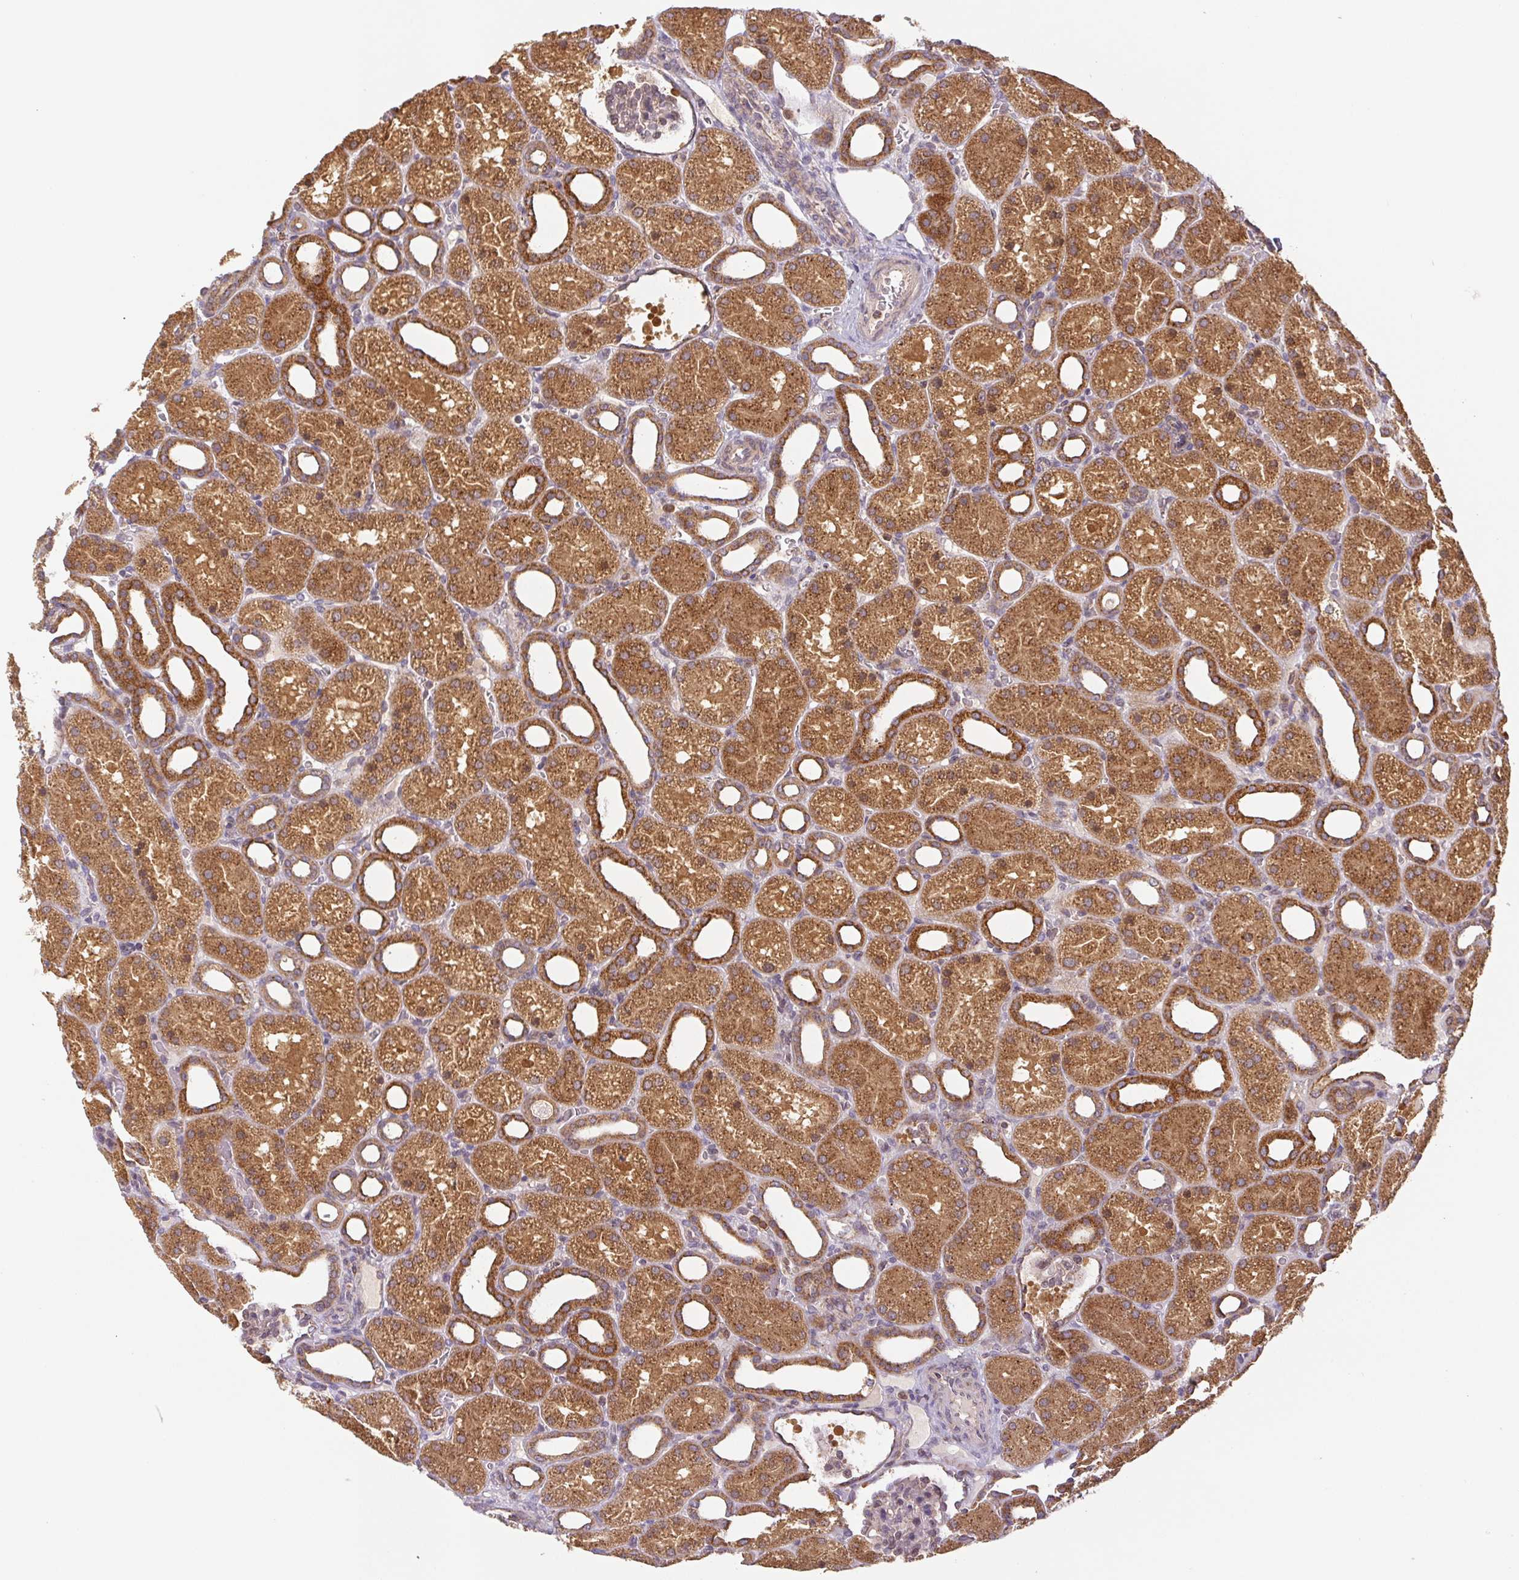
{"staining": {"intensity": "moderate", "quantity": "<25%", "location": "cytoplasmic/membranous"}, "tissue": "kidney", "cell_type": "Cells in glomeruli", "image_type": "normal", "snomed": [{"axis": "morphology", "description": "Normal tissue, NOS"}, {"axis": "topography", "description": "Kidney"}], "caption": "Kidney was stained to show a protein in brown. There is low levels of moderate cytoplasmic/membranous staining in approximately <25% of cells in glomeruli.", "gene": "MTHFD1L", "patient": {"sex": "male", "age": 2}}